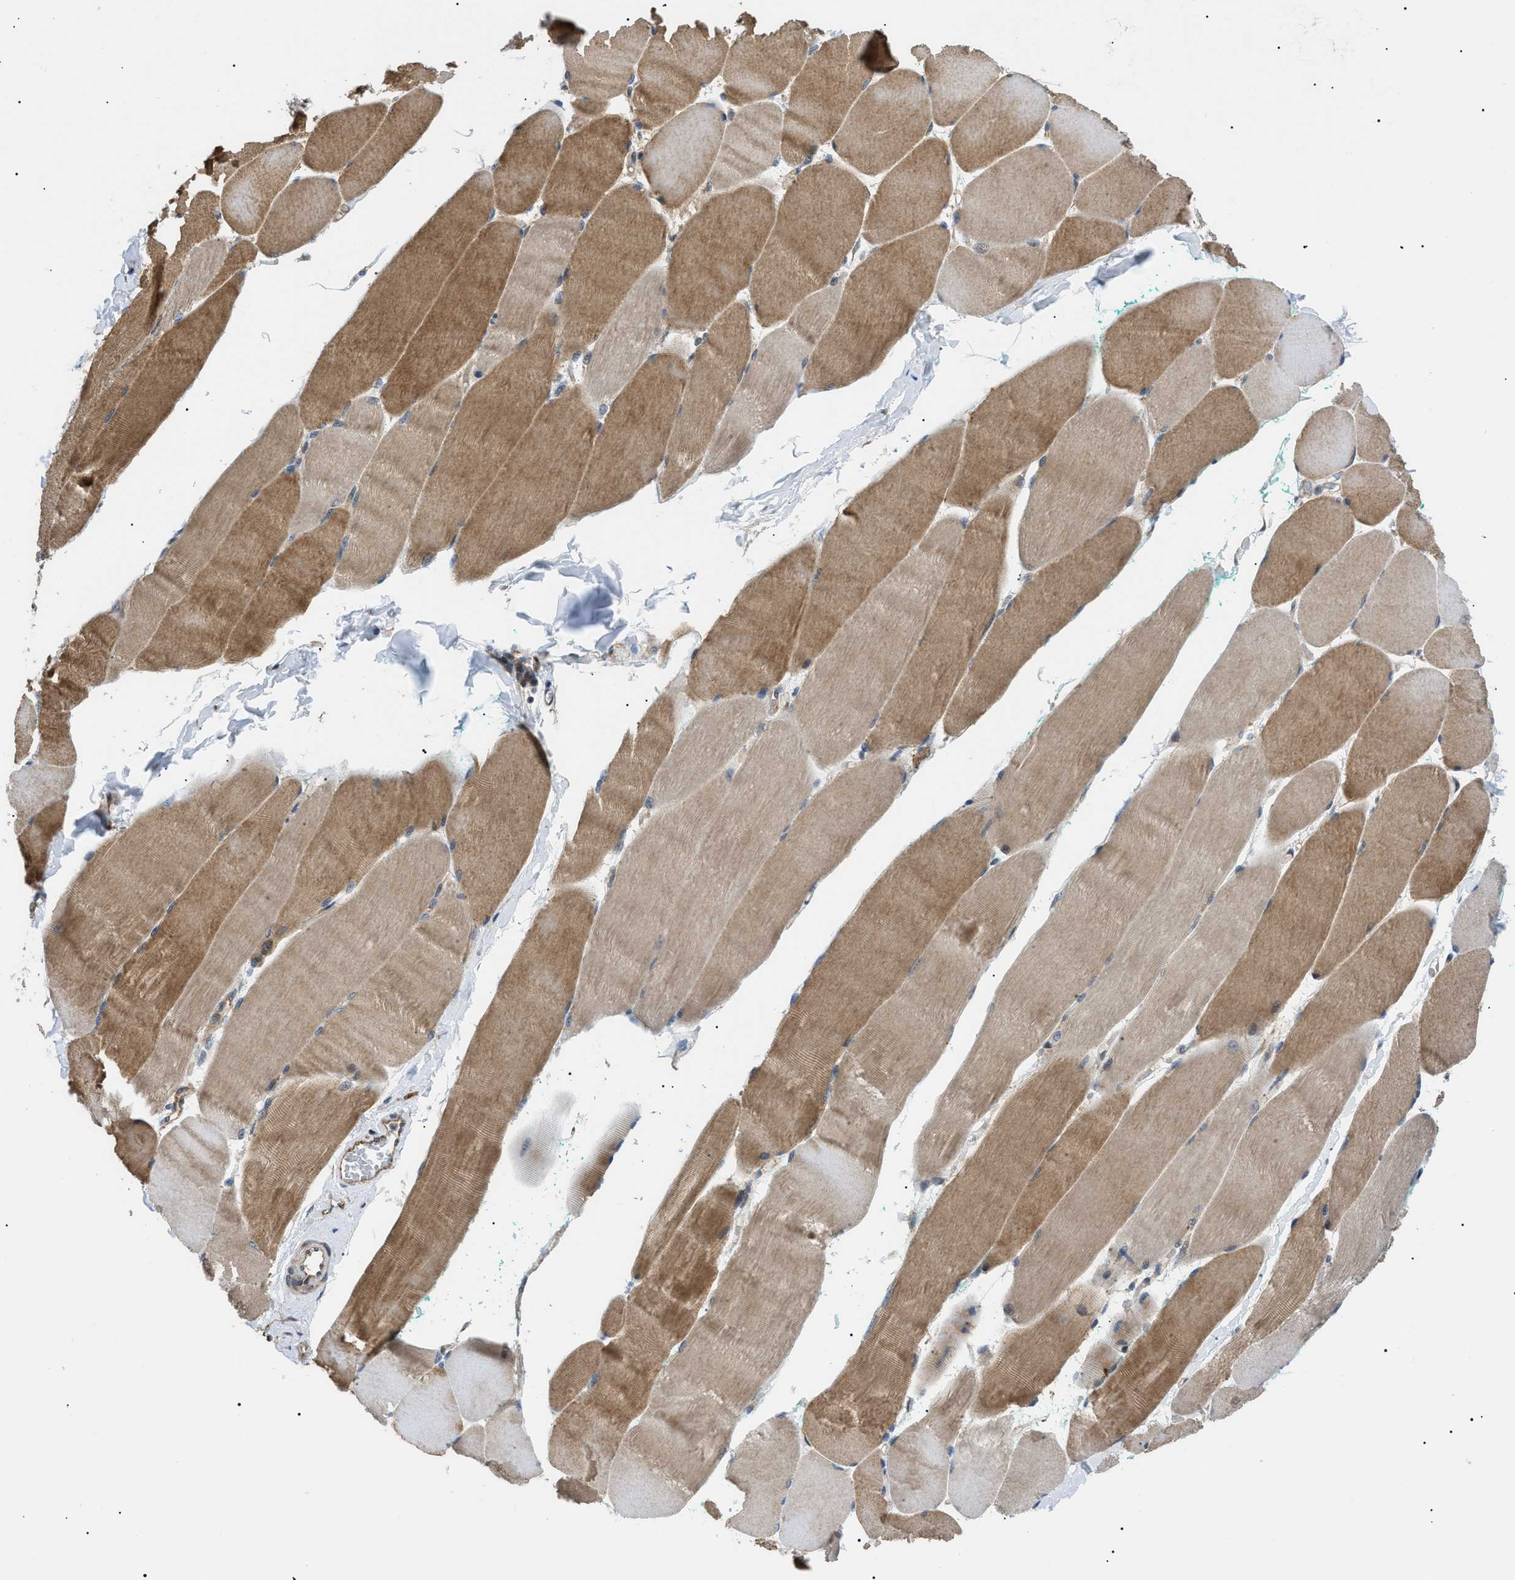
{"staining": {"intensity": "moderate", "quantity": ">75%", "location": "cytoplasmic/membranous"}, "tissue": "skeletal muscle", "cell_type": "Myocytes", "image_type": "normal", "snomed": [{"axis": "morphology", "description": "Normal tissue, NOS"}, {"axis": "morphology", "description": "Squamous cell carcinoma, NOS"}, {"axis": "topography", "description": "Skeletal muscle"}], "caption": "Immunohistochemical staining of normal skeletal muscle reveals moderate cytoplasmic/membranous protein positivity in about >75% of myocytes.", "gene": "SRPK1", "patient": {"sex": "male", "age": 51}}